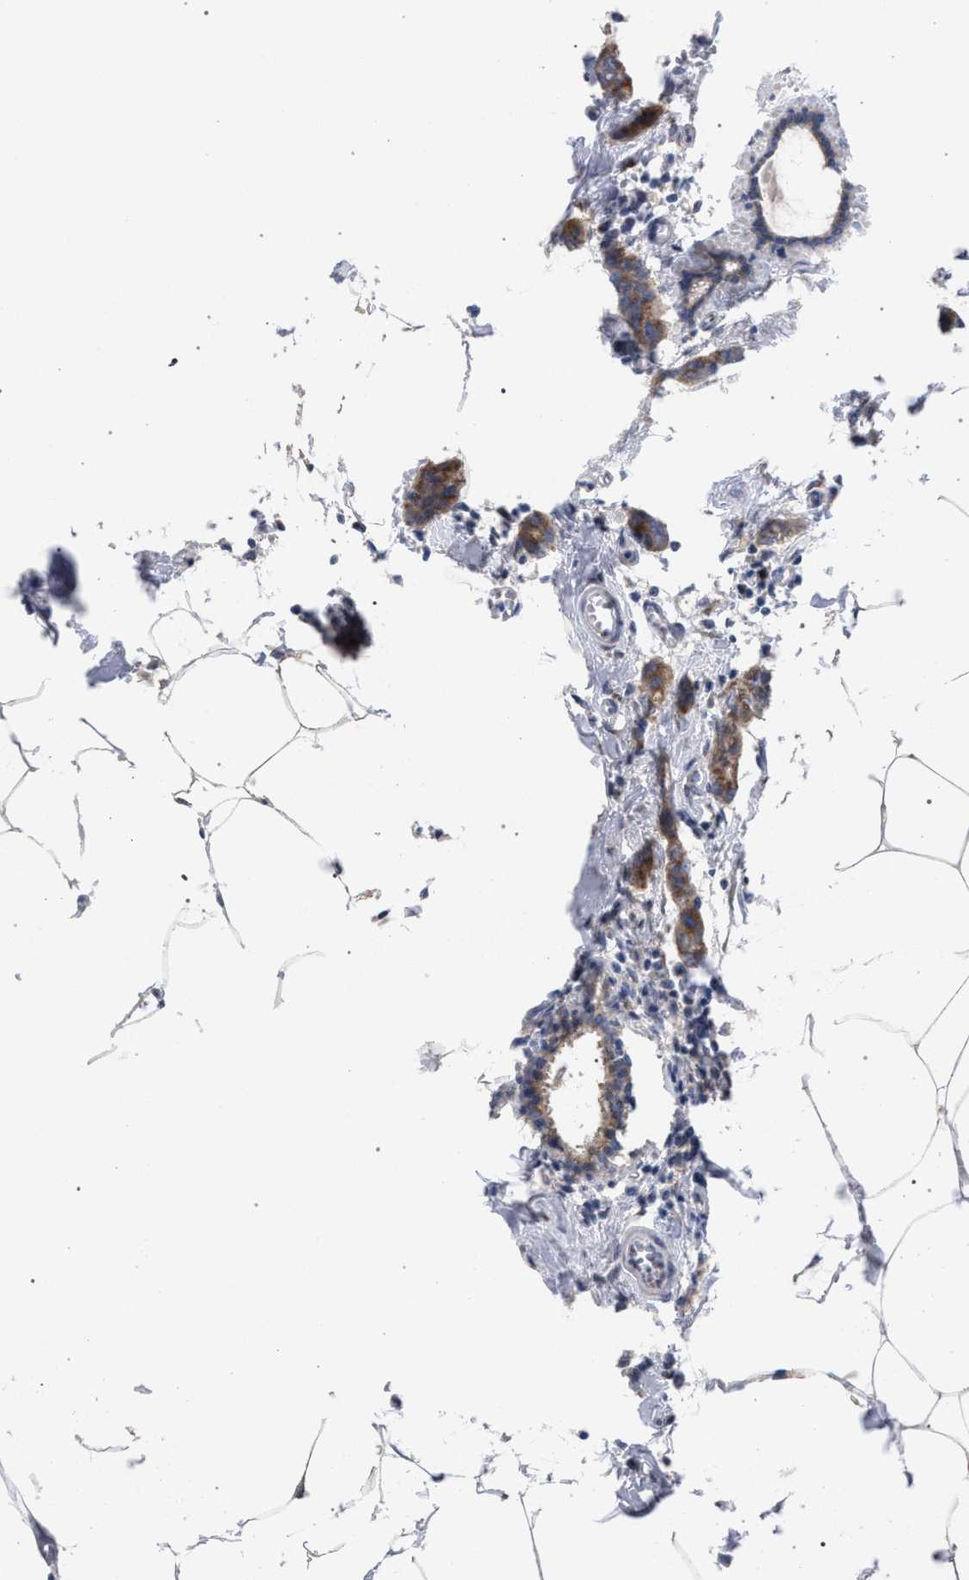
{"staining": {"intensity": "moderate", "quantity": ">75%", "location": "cytoplasmic/membranous"}, "tissue": "breast cancer", "cell_type": "Tumor cells", "image_type": "cancer", "snomed": [{"axis": "morphology", "description": "Duct carcinoma"}, {"axis": "topography", "description": "Breast"}], "caption": "Moderate cytoplasmic/membranous expression for a protein is present in about >75% of tumor cells of breast cancer using IHC.", "gene": "GOLGA2", "patient": {"sex": "female", "age": 84}}